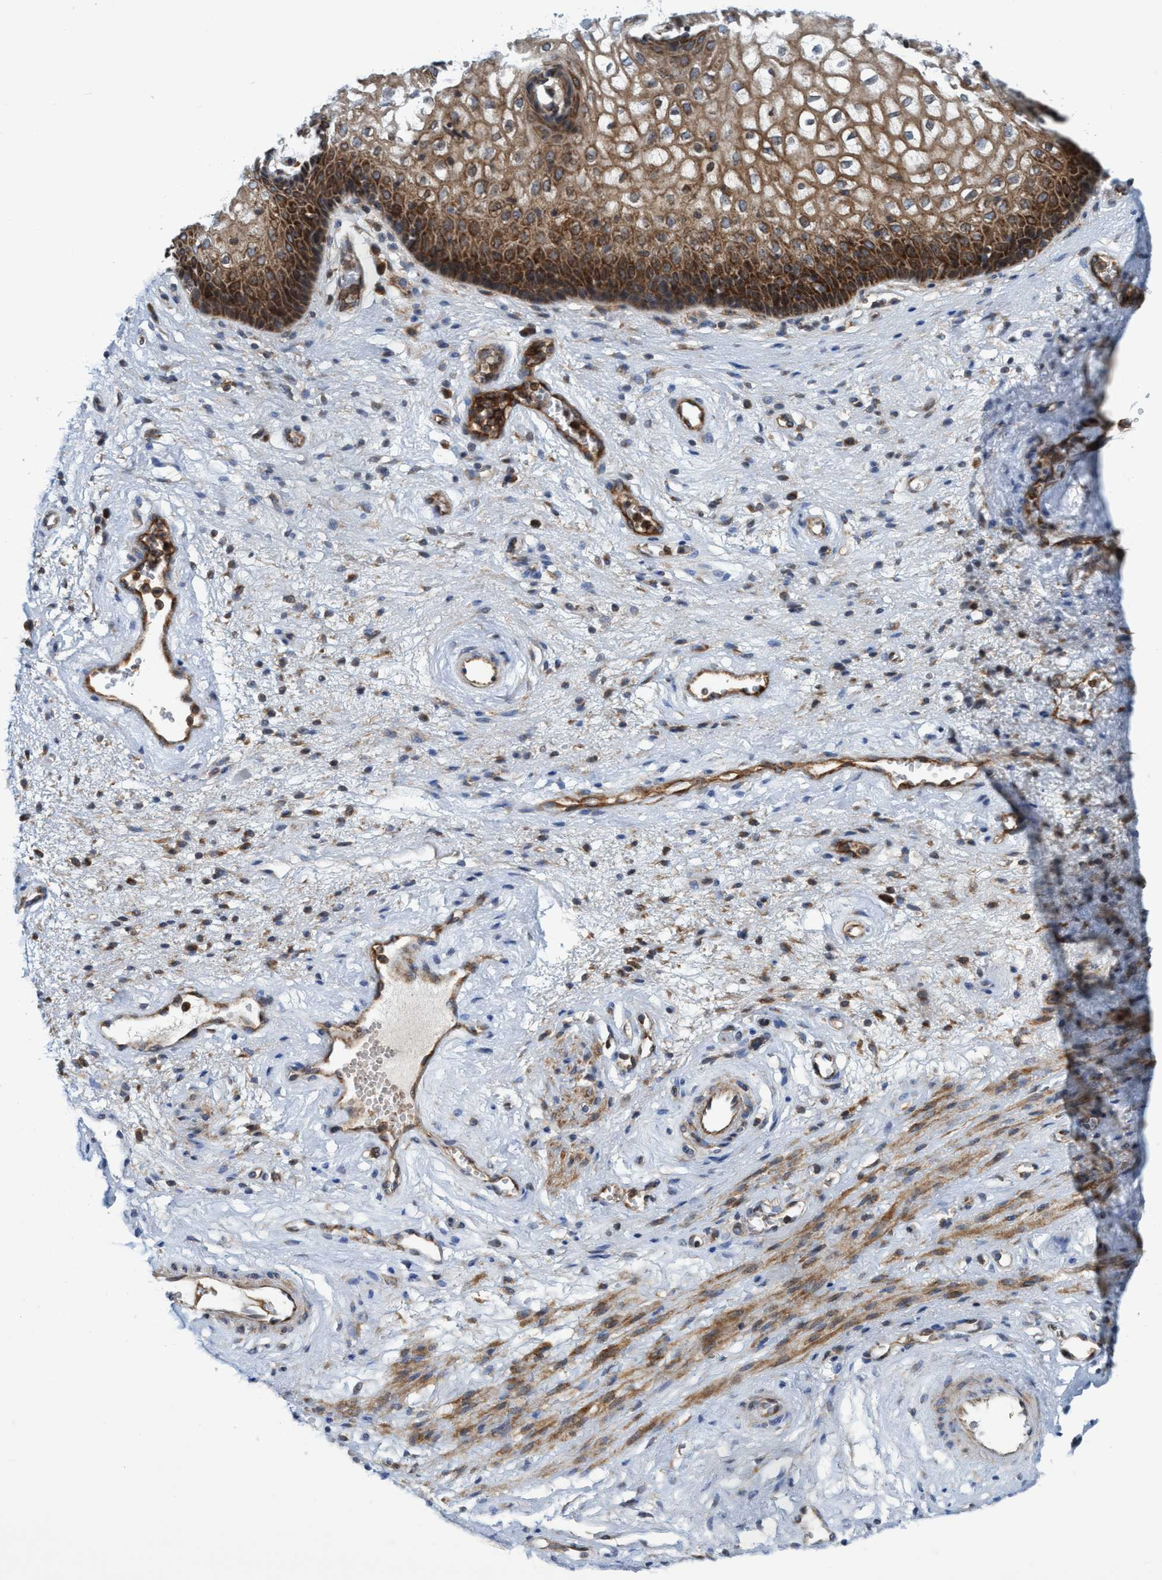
{"staining": {"intensity": "moderate", "quantity": ">75%", "location": "cytoplasmic/membranous"}, "tissue": "vagina", "cell_type": "Squamous epithelial cells", "image_type": "normal", "snomed": [{"axis": "morphology", "description": "Normal tissue, NOS"}, {"axis": "topography", "description": "Vagina"}], "caption": "Human vagina stained with a brown dye shows moderate cytoplasmic/membranous positive expression in about >75% of squamous epithelial cells.", "gene": "SLC16A3", "patient": {"sex": "female", "age": 34}}